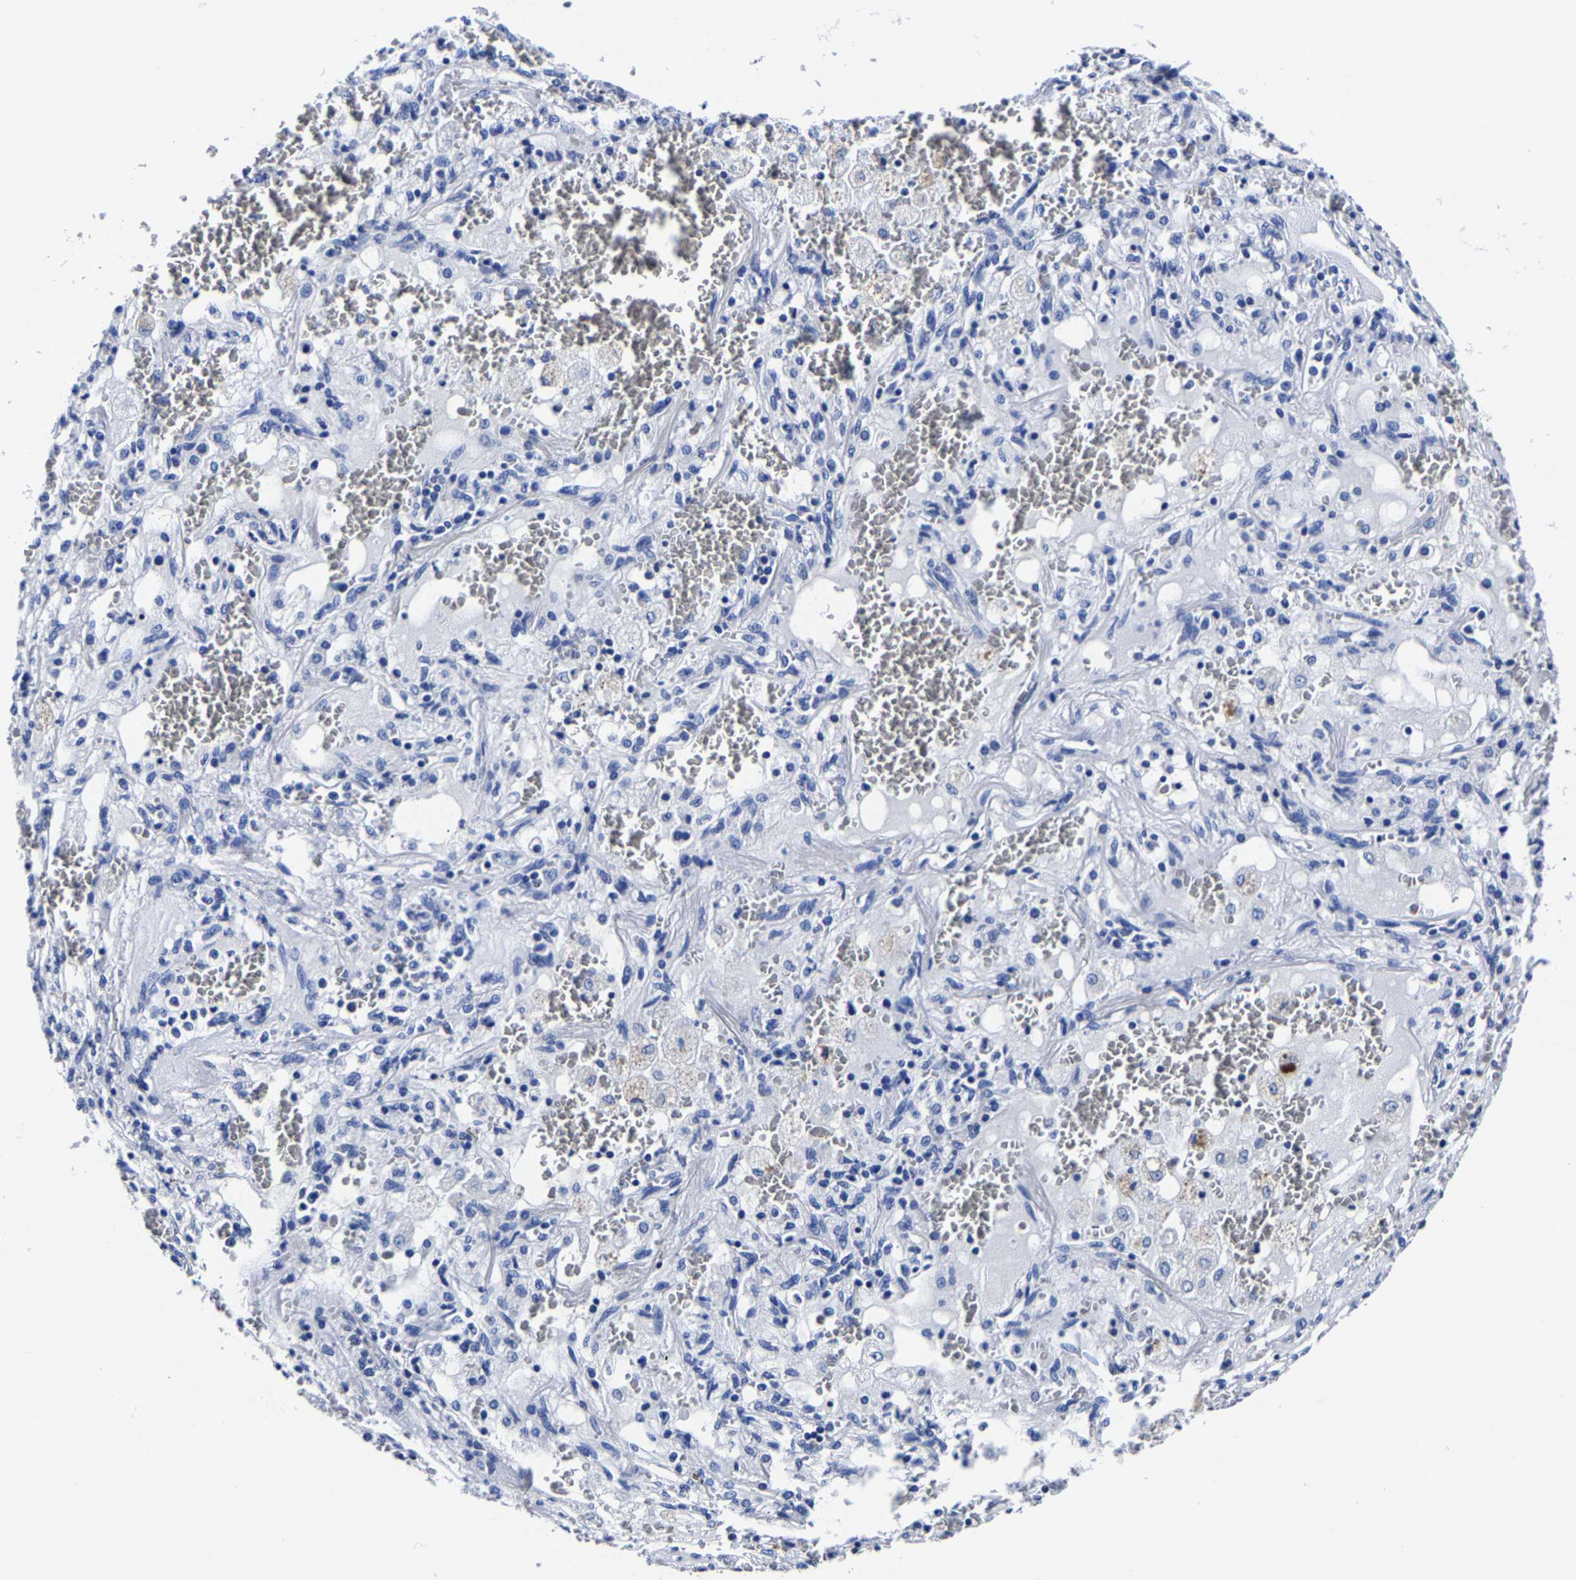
{"staining": {"intensity": "negative", "quantity": "none", "location": "none"}, "tissue": "lung cancer", "cell_type": "Tumor cells", "image_type": "cancer", "snomed": [{"axis": "morphology", "description": "Squamous cell carcinoma, NOS"}, {"axis": "topography", "description": "Lung"}], "caption": "DAB immunohistochemical staining of human lung squamous cell carcinoma shows no significant positivity in tumor cells.", "gene": "CPA2", "patient": {"sex": "male", "age": 61}}